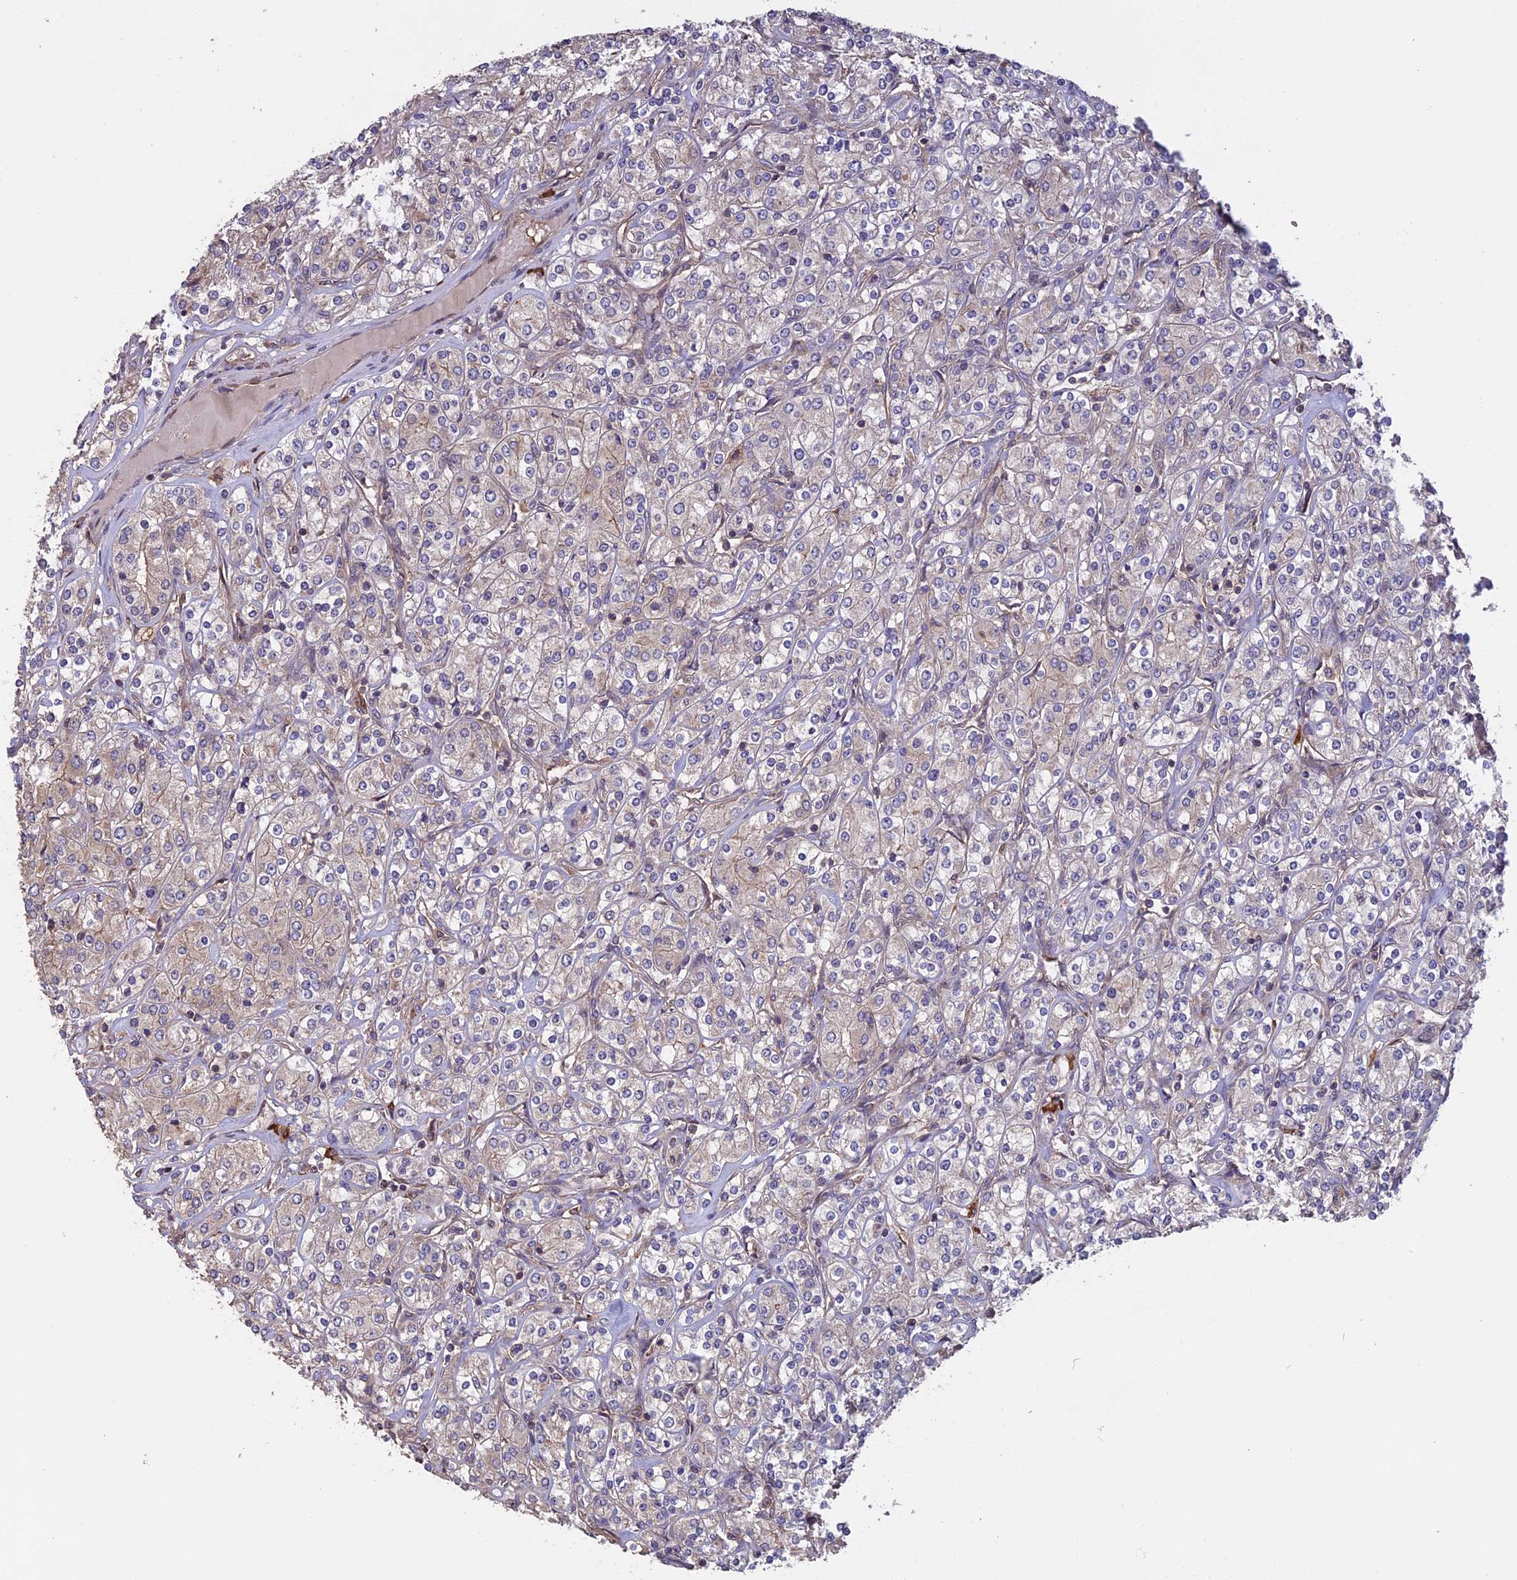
{"staining": {"intensity": "negative", "quantity": "none", "location": "none"}, "tissue": "renal cancer", "cell_type": "Tumor cells", "image_type": "cancer", "snomed": [{"axis": "morphology", "description": "Adenocarcinoma, NOS"}, {"axis": "topography", "description": "Kidney"}], "caption": "This is a image of IHC staining of renal adenocarcinoma, which shows no staining in tumor cells.", "gene": "GAS8", "patient": {"sex": "male", "age": 77}}